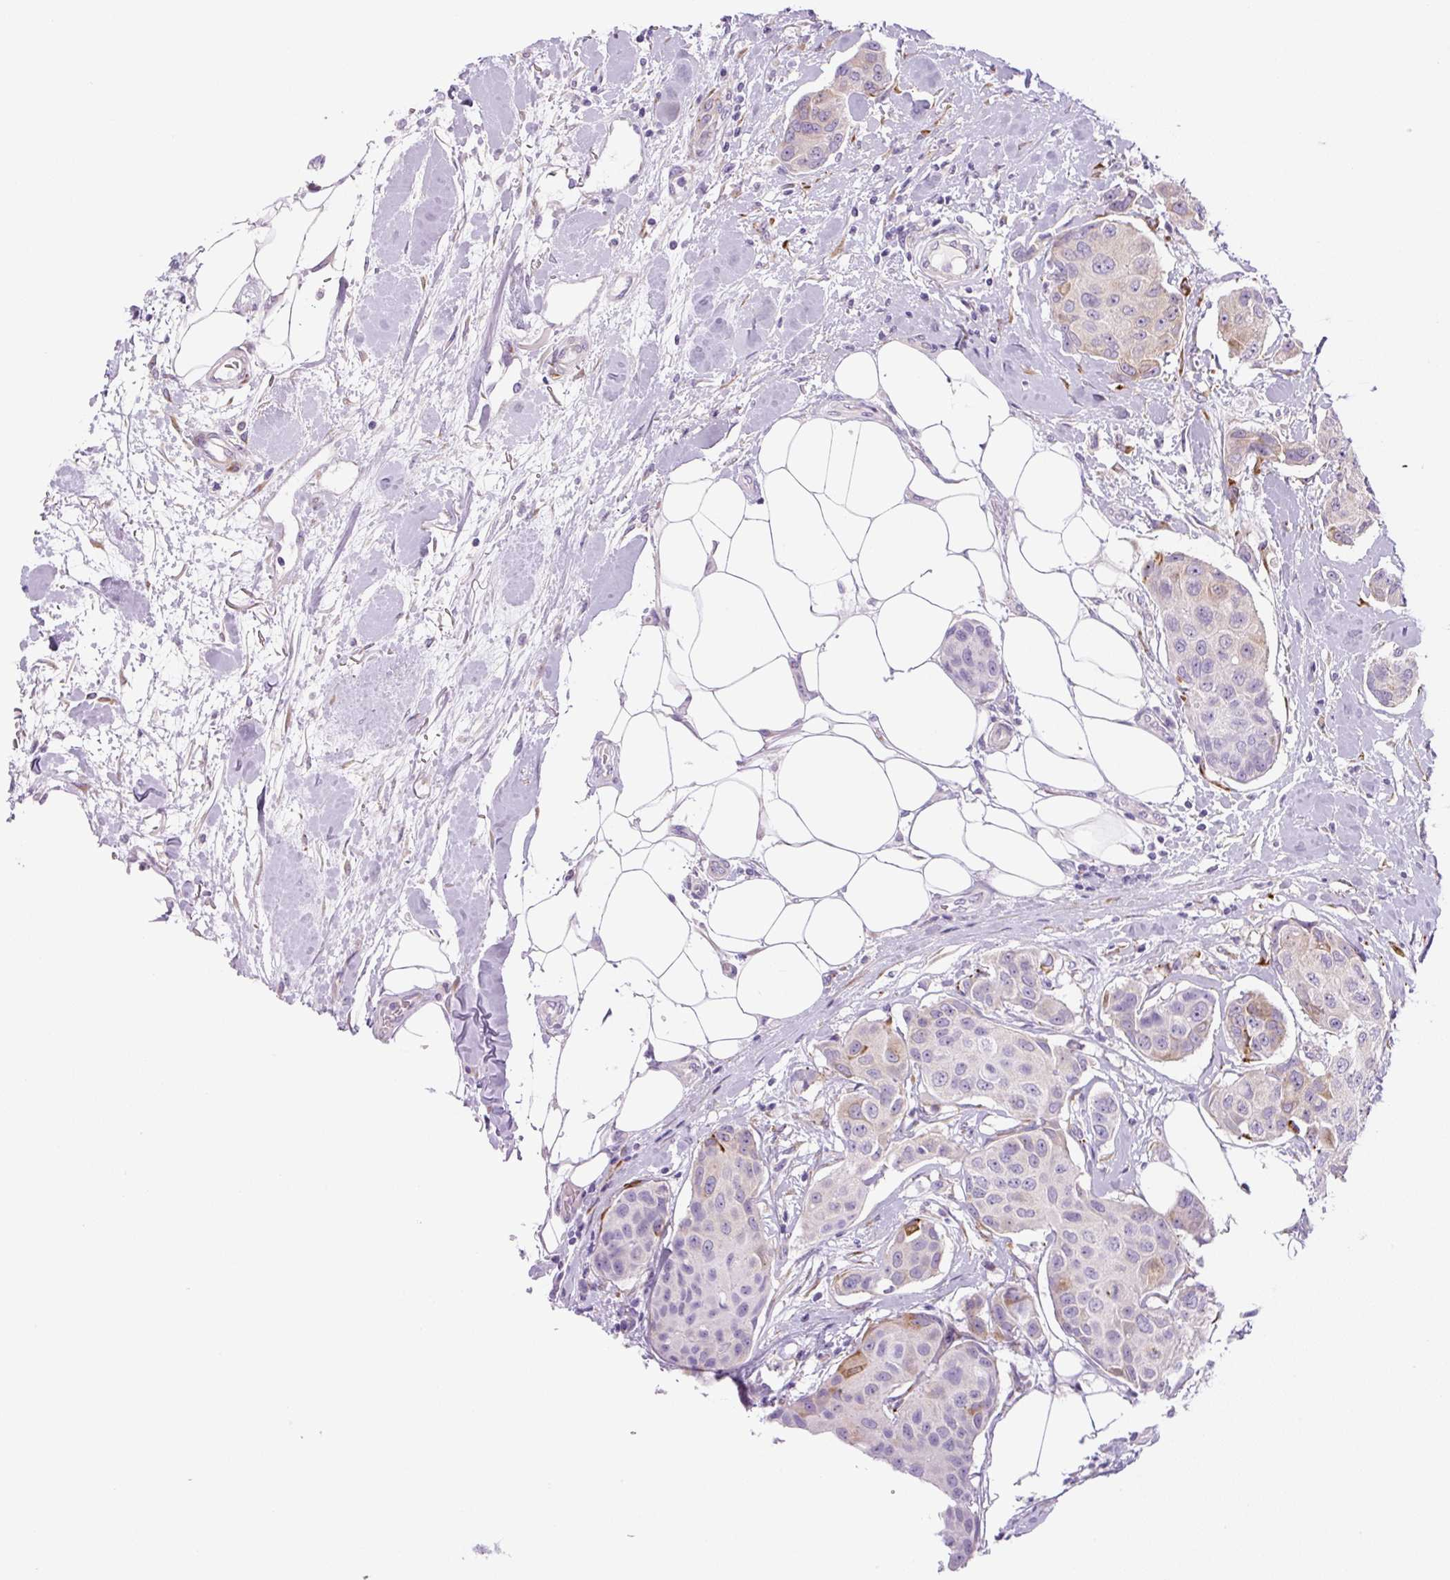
{"staining": {"intensity": "weak", "quantity": "<25%", "location": "cytoplasmic/membranous"}, "tissue": "breast cancer", "cell_type": "Tumor cells", "image_type": "cancer", "snomed": [{"axis": "morphology", "description": "Duct carcinoma"}, {"axis": "topography", "description": "Breast"}, {"axis": "topography", "description": "Lymph node"}], "caption": "Protein analysis of breast cancer shows no significant positivity in tumor cells.", "gene": "DISP3", "patient": {"sex": "female", "age": 80}}